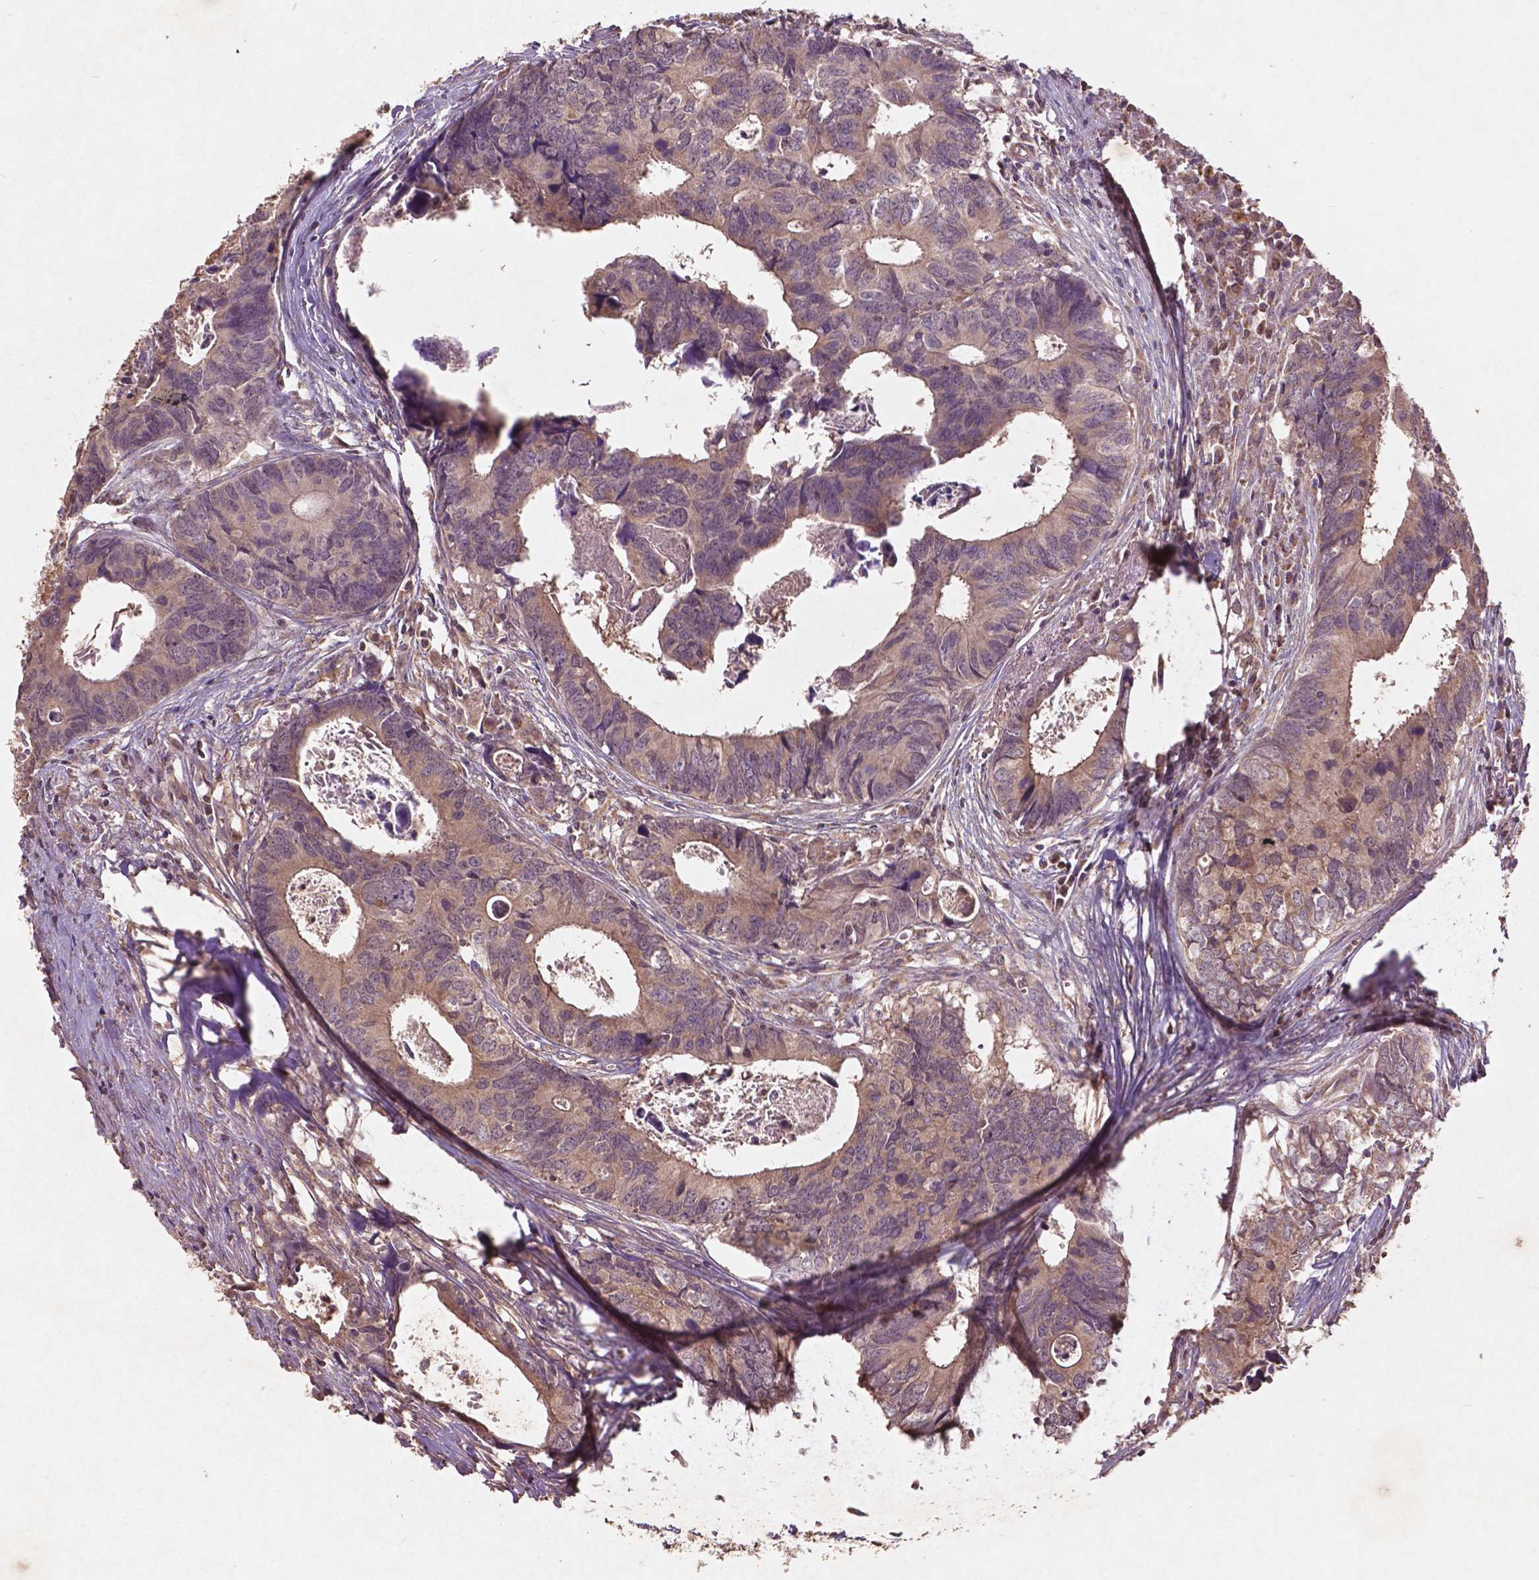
{"staining": {"intensity": "moderate", "quantity": ">75%", "location": "cytoplasmic/membranous"}, "tissue": "colorectal cancer", "cell_type": "Tumor cells", "image_type": "cancer", "snomed": [{"axis": "morphology", "description": "Adenocarcinoma, NOS"}, {"axis": "topography", "description": "Colon"}], "caption": "A high-resolution image shows immunohistochemistry staining of colorectal cancer, which displays moderate cytoplasmic/membranous positivity in about >75% of tumor cells.", "gene": "ST6GALNAC5", "patient": {"sex": "female", "age": 82}}